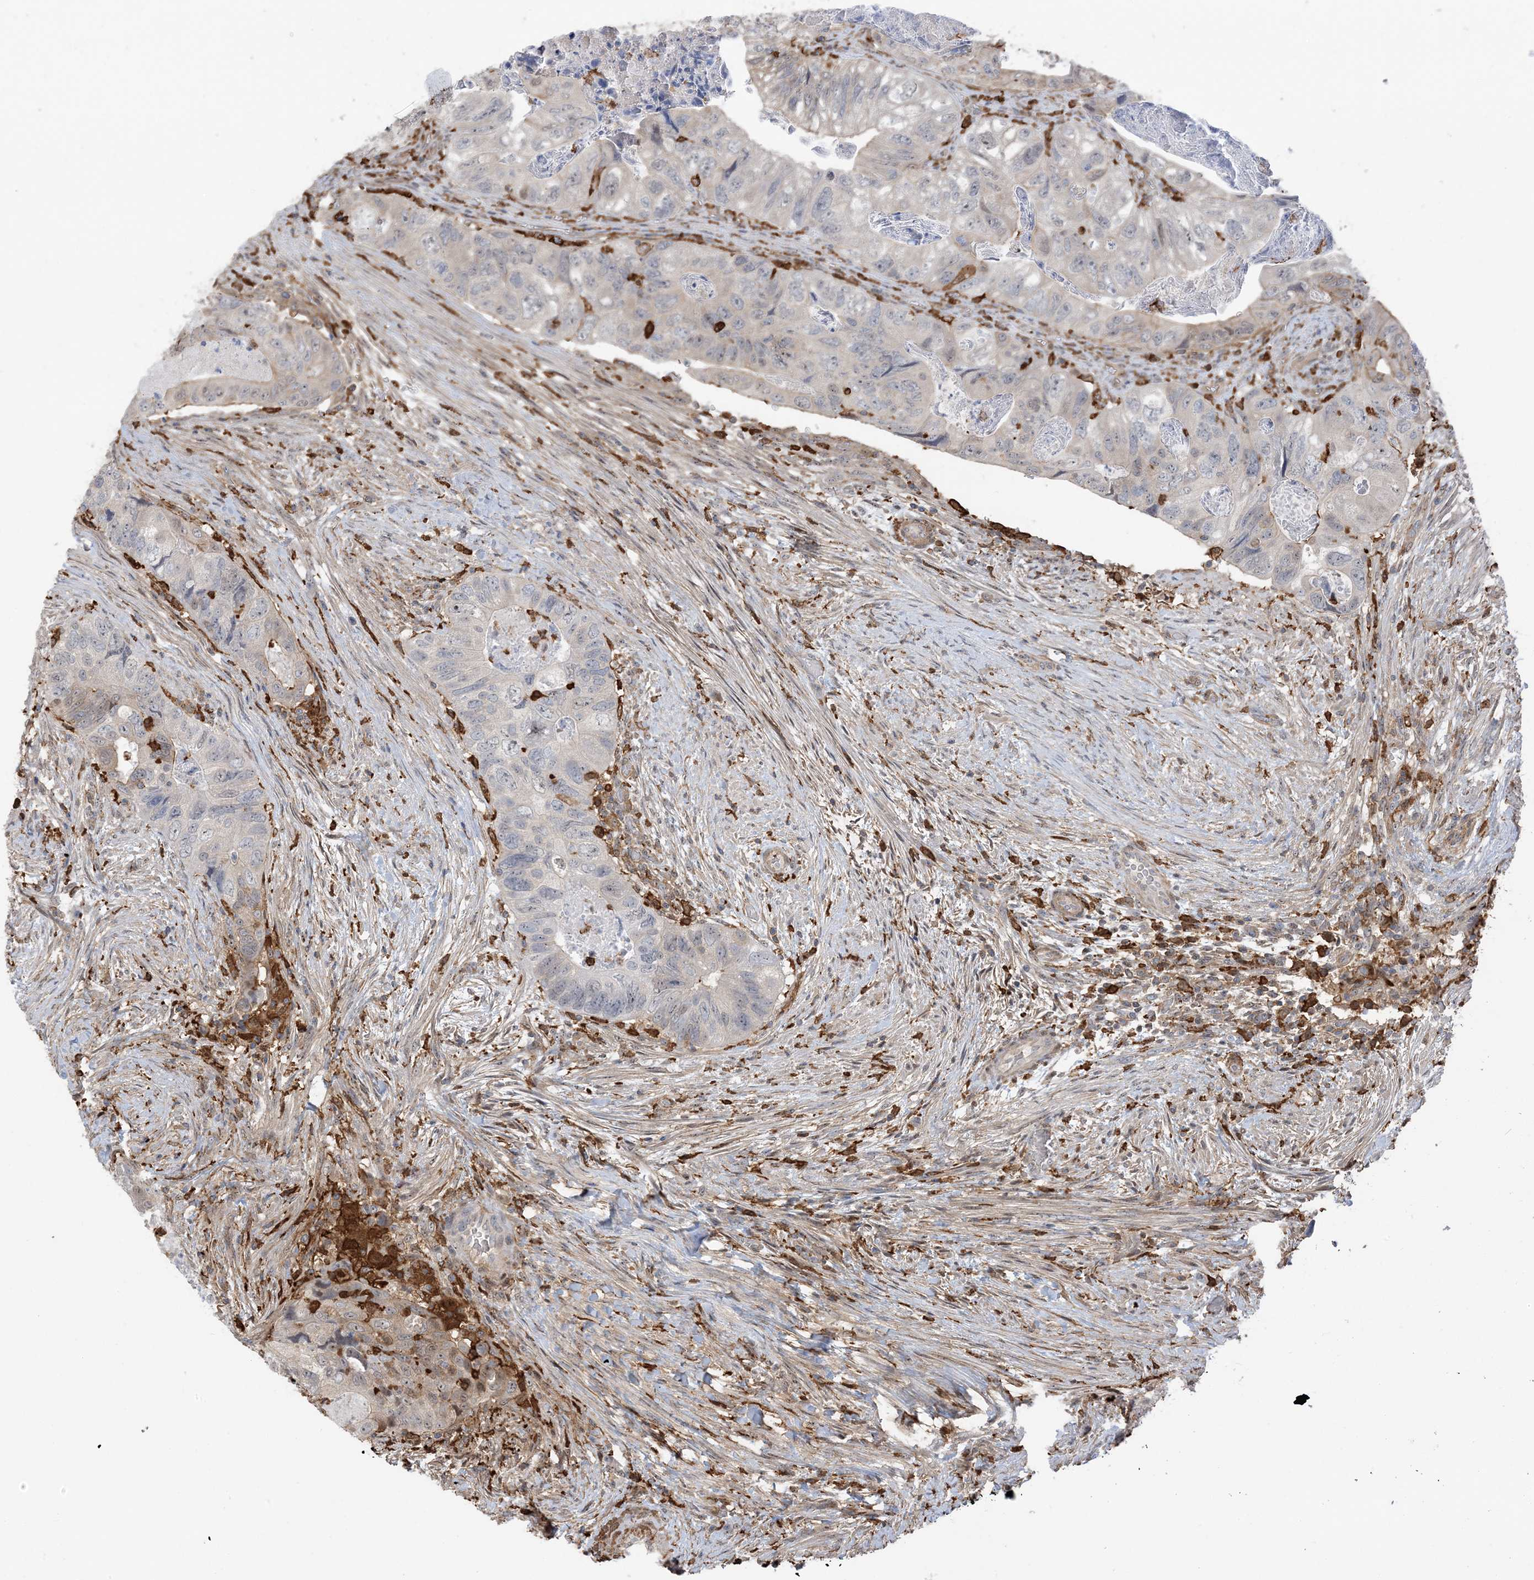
{"staining": {"intensity": "negative", "quantity": "none", "location": "none"}, "tissue": "colorectal cancer", "cell_type": "Tumor cells", "image_type": "cancer", "snomed": [{"axis": "morphology", "description": "Adenocarcinoma, NOS"}, {"axis": "topography", "description": "Rectum"}], "caption": "Tumor cells show no significant staining in adenocarcinoma (colorectal). The staining is performed using DAB (3,3'-diaminobenzidine) brown chromogen with nuclei counter-stained in using hematoxylin.", "gene": "PHACTR2", "patient": {"sex": "male", "age": 63}}